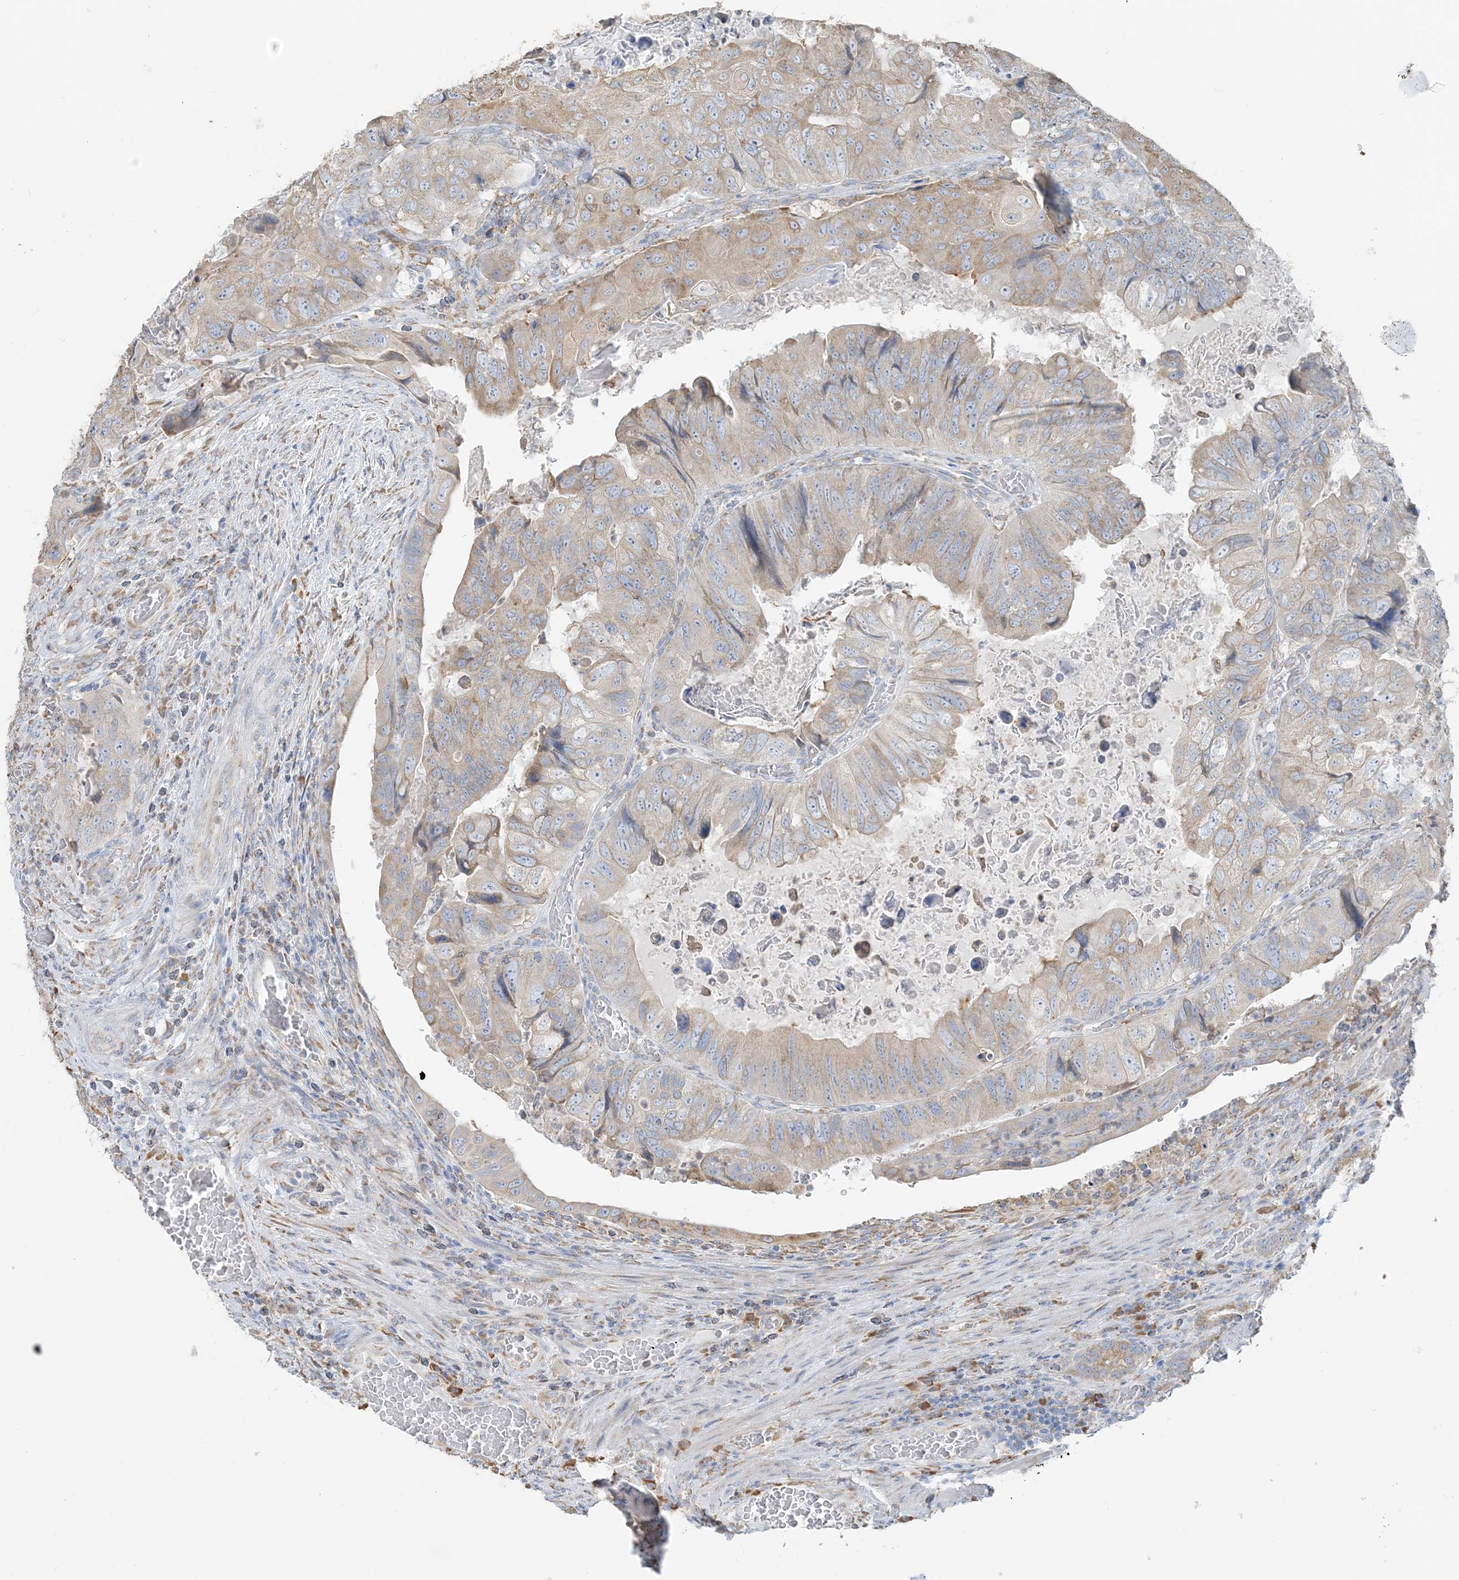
{"staining": {"intensity": "weak", "quantity": "<25%", "location": "cytoplasmic/membranous"}, "tissue": "colorectal cancer", "cell_type": "Tumor cells", "image_type": "cancer", "snomed": [{"axis": "morphology", "description": "Adenocarcinoma, NOS"}, {"axis": "topography", "description": "Rectum"}], "caption": "A micrograph of colorectal cancer stained for a protein reveals no brown staining in tumor cells.", "gene": "TBC1D5", "patient": {"sex": "male", "age": 63}}